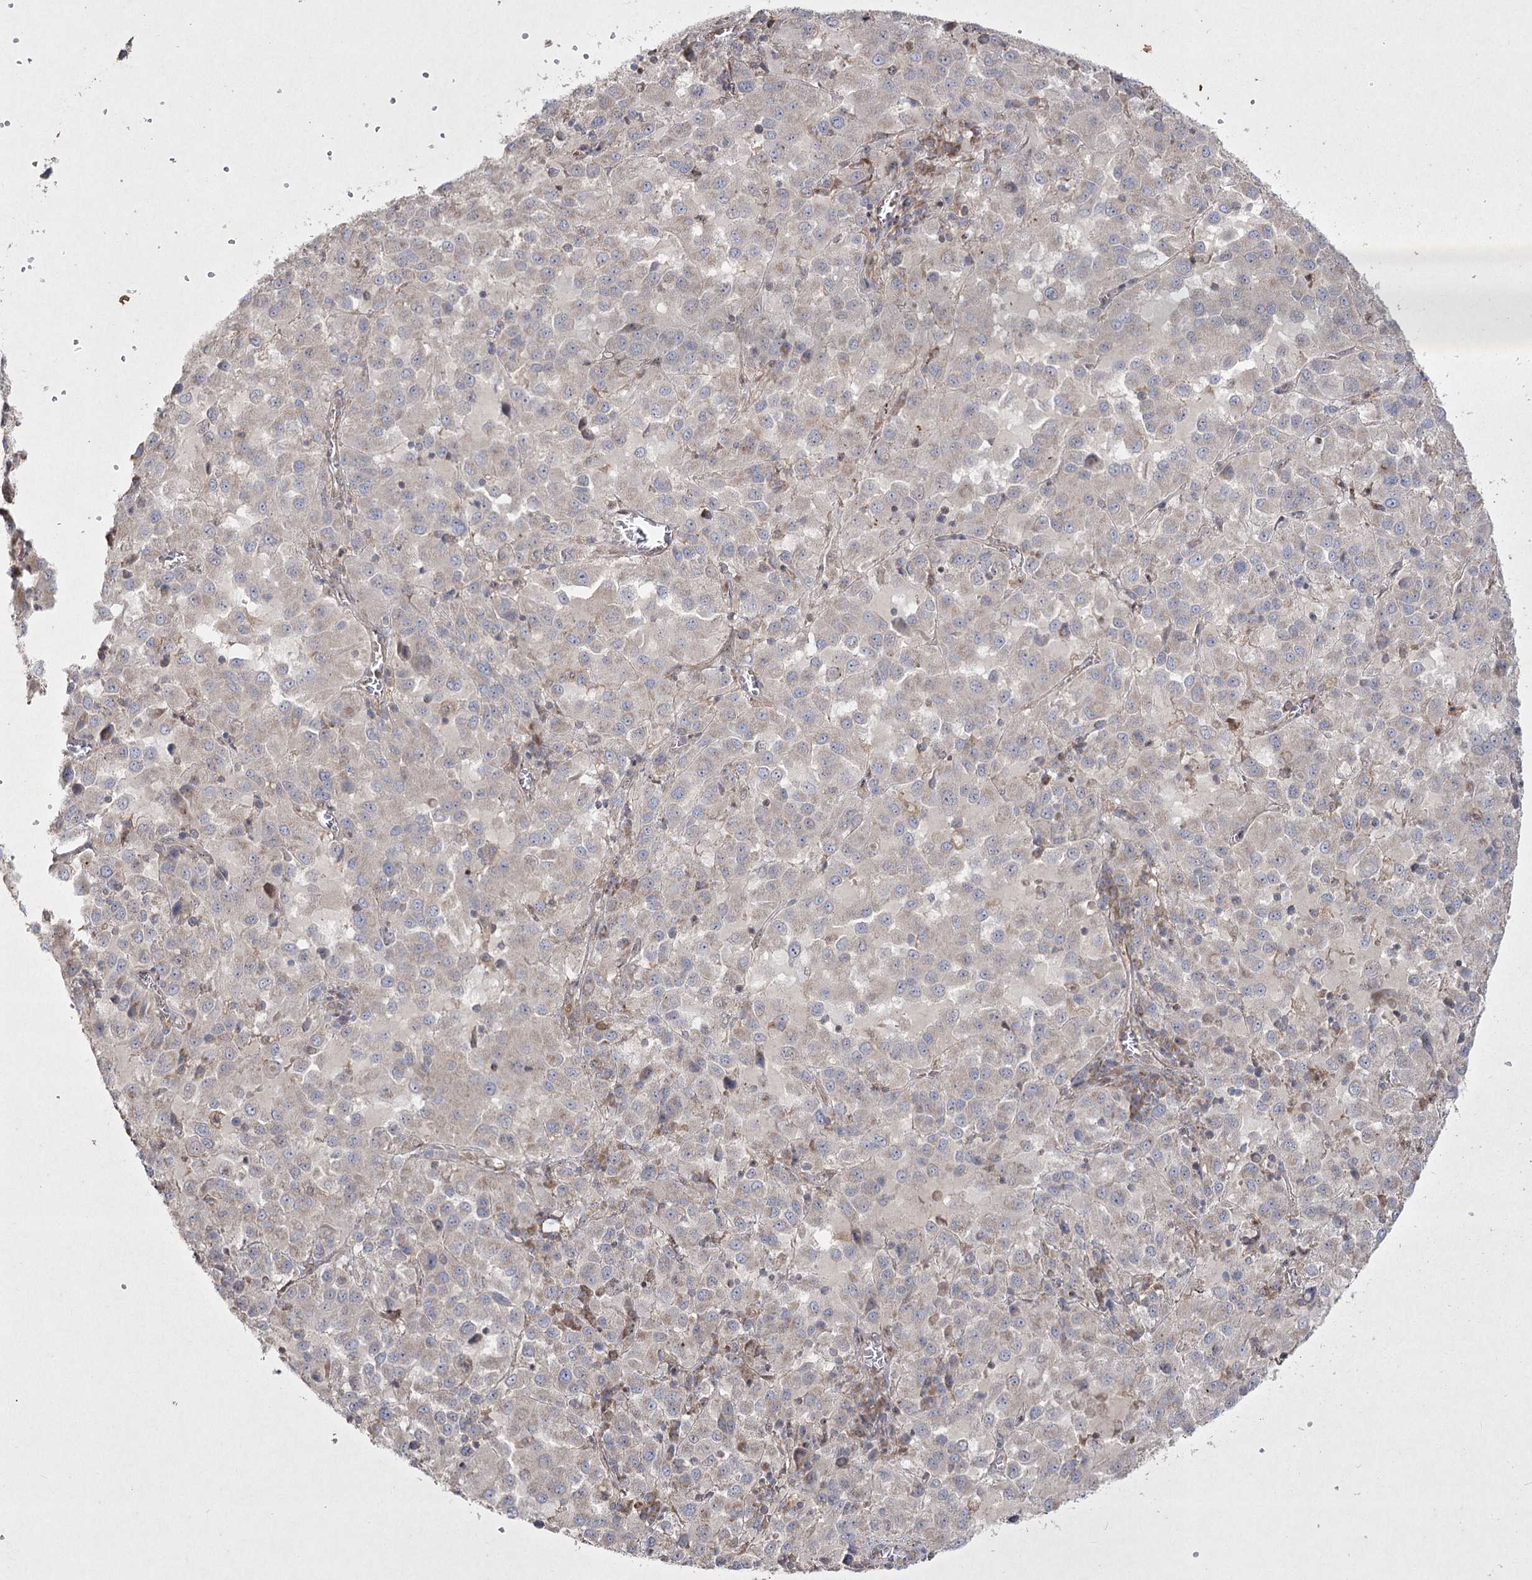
{"staining": {"intensity": "negative", "quantity": "none", "location": "none"}, "tissue": "melanoma", "cell_type": "Tumor cells", "image_type": "cancer", "snomed": [{"axis": "morphology", "description": "Malignant melanoma, Metastatic site"}, {"axis": "topography", "description": "Lung"}], "caption": "The micrograph demonstrates no staining of tumor cells in melanoma.", "gene": "SH3TC1", "patient": {"sex": "male", "age": 64}}